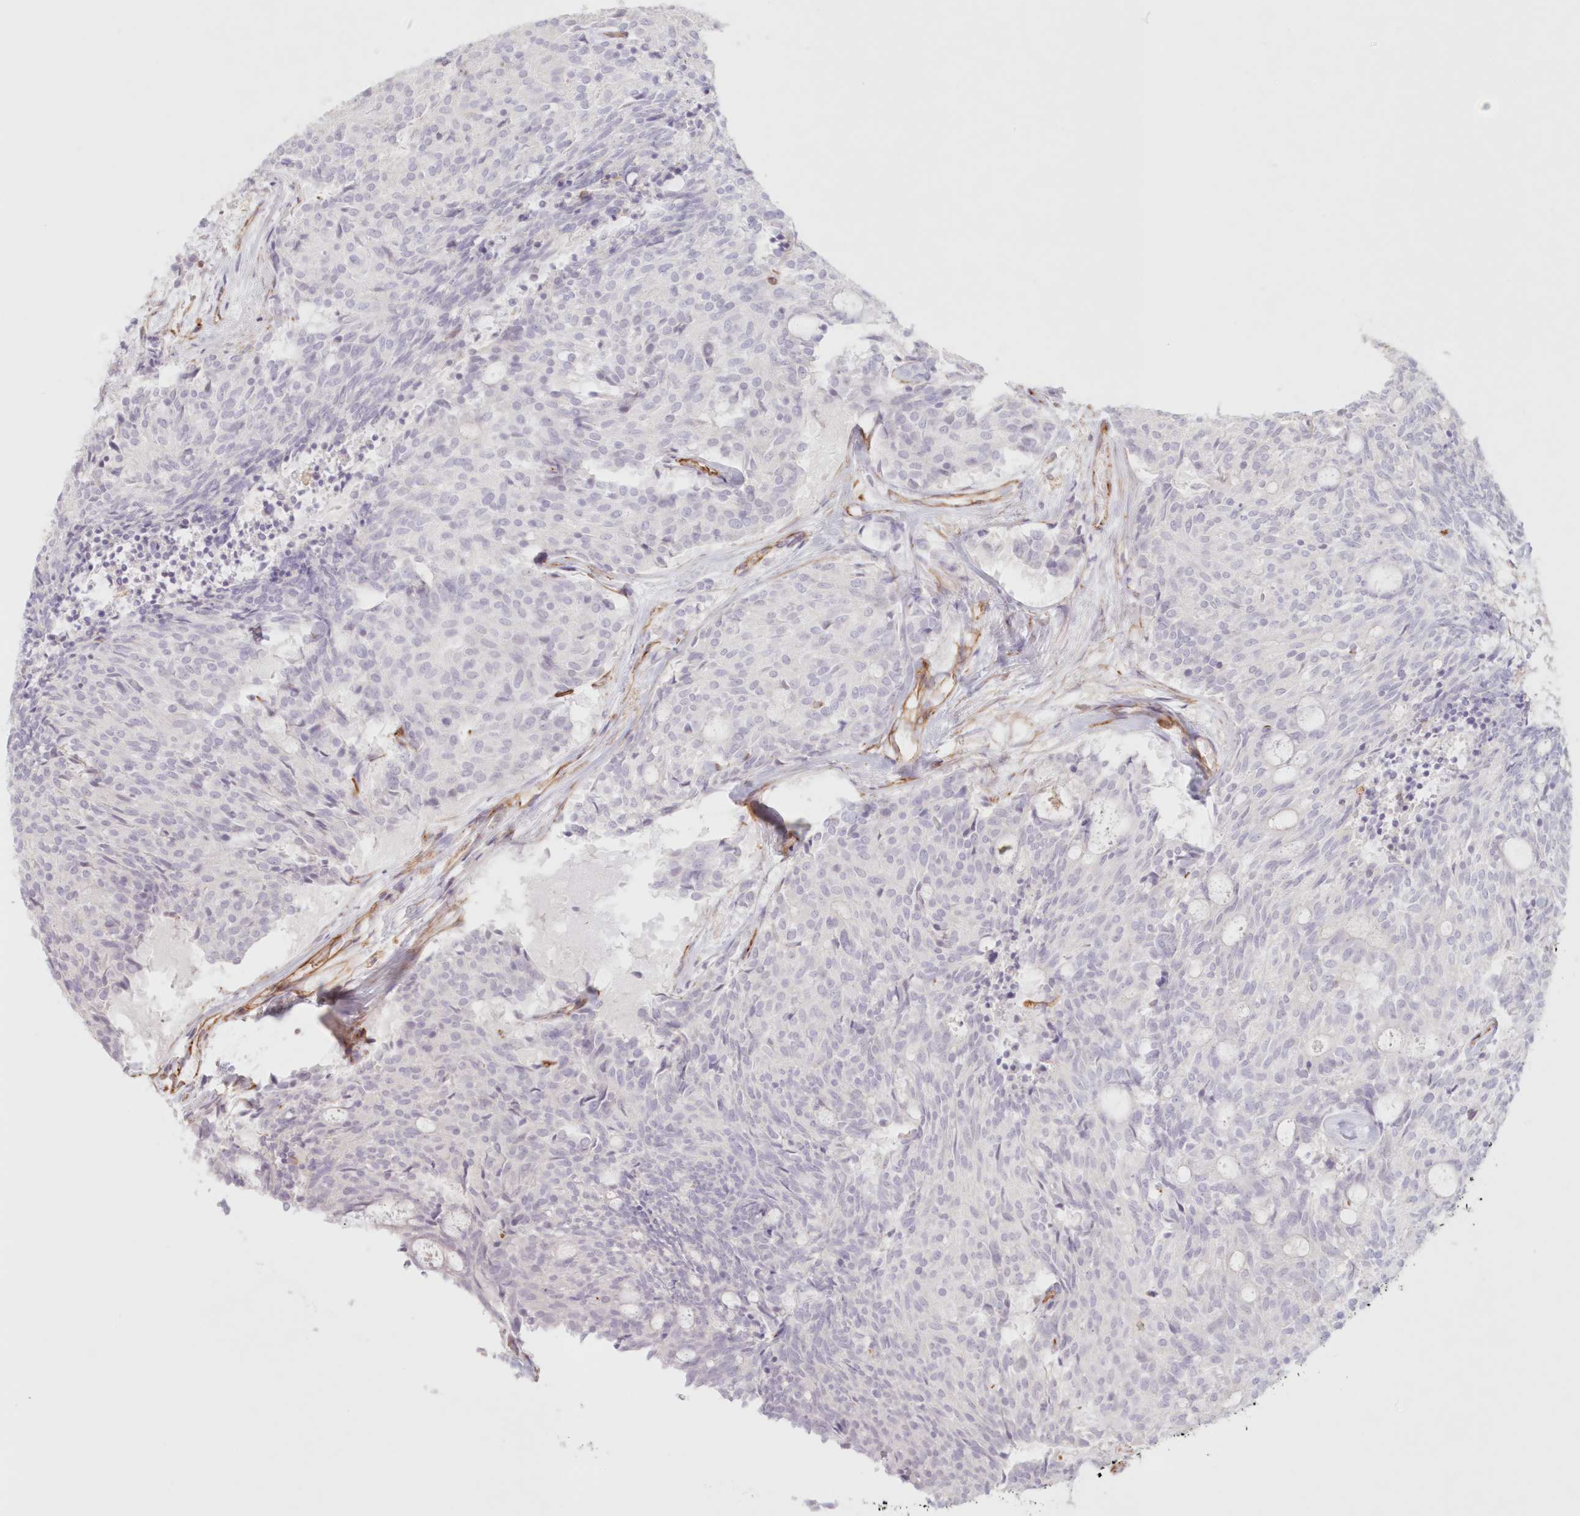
{"staining": {"intensity": "negative", "quantity": "none", "location": "none"}, "tissue": "carcinoid", "cell_type": "Tumor cells", "image_type": "cancer", "snomed": [{"axis": "morphology", "description": "Carcinoid, malignant, NOS"}, {"axis": "topography", "description": "Pancreas"}], "caption": "An image of human carcinoid is negative for staining in tumor cells.", "gene": "DMRTB1", "patient": {"sex": "female", "age": 54}}